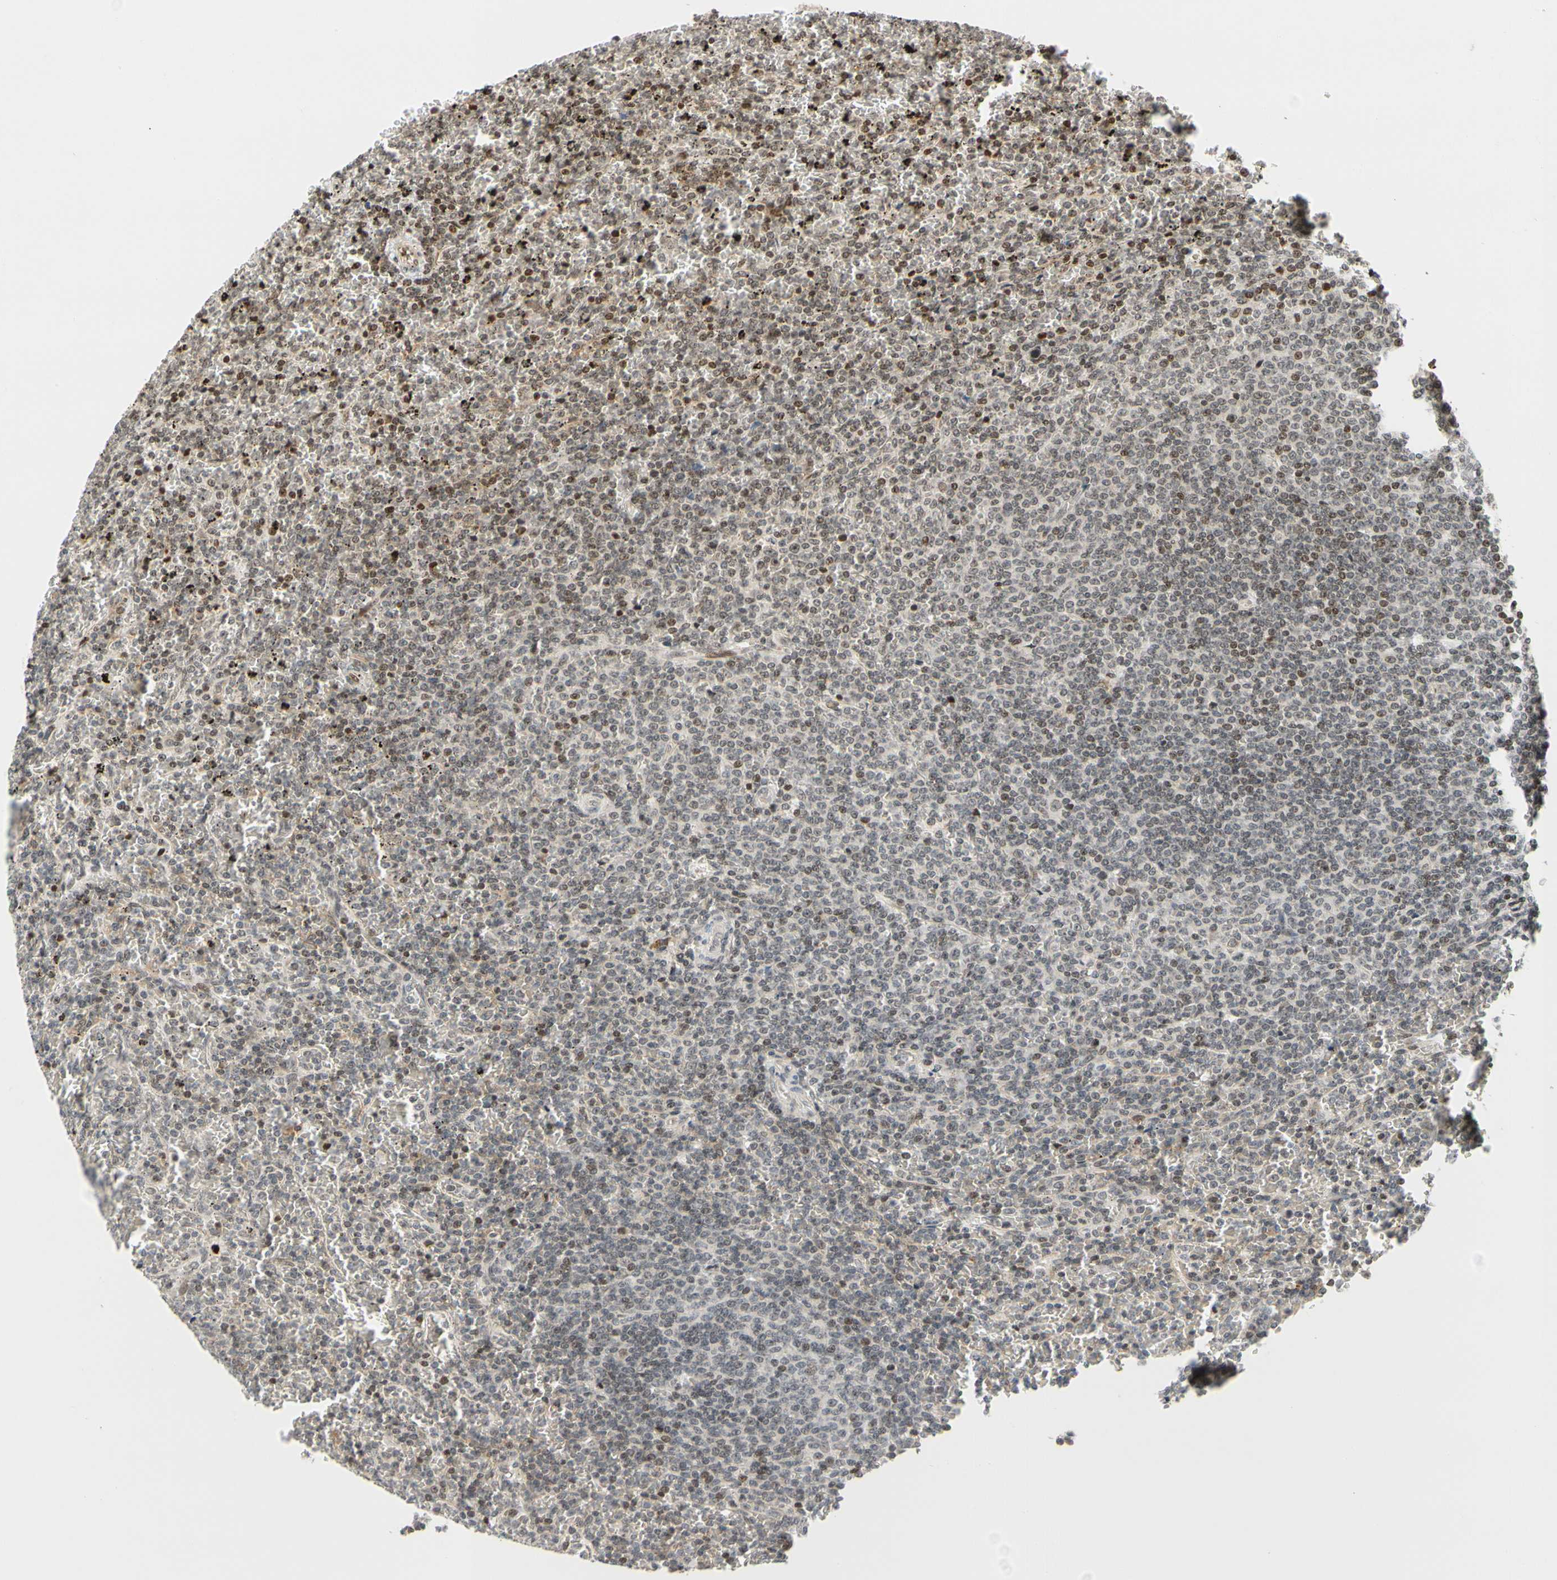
{"staining": {"intensity": "weak", "quantity": "25%-75%", "location": "nuclear"}, "tissue": "lymphoma", "cell_type": "Tumor cells", "image_type": "cancer", "snomed": [{"axis": "morphology", "description": "Malignant lymphoma, non-Hodgkin's type, Low grade"}, {"axis": "topography", "description": "Spleen"}], "caption": "Immunohistochemical staining of human malignant lymphoma, non-Hodgkin's type (low-grade) shows low levels of weak nuclear protein staining in approximately 25%-75% of tumor cells.", "gene": "CDK7", "patient": {"sex": "female", "age": 77}}